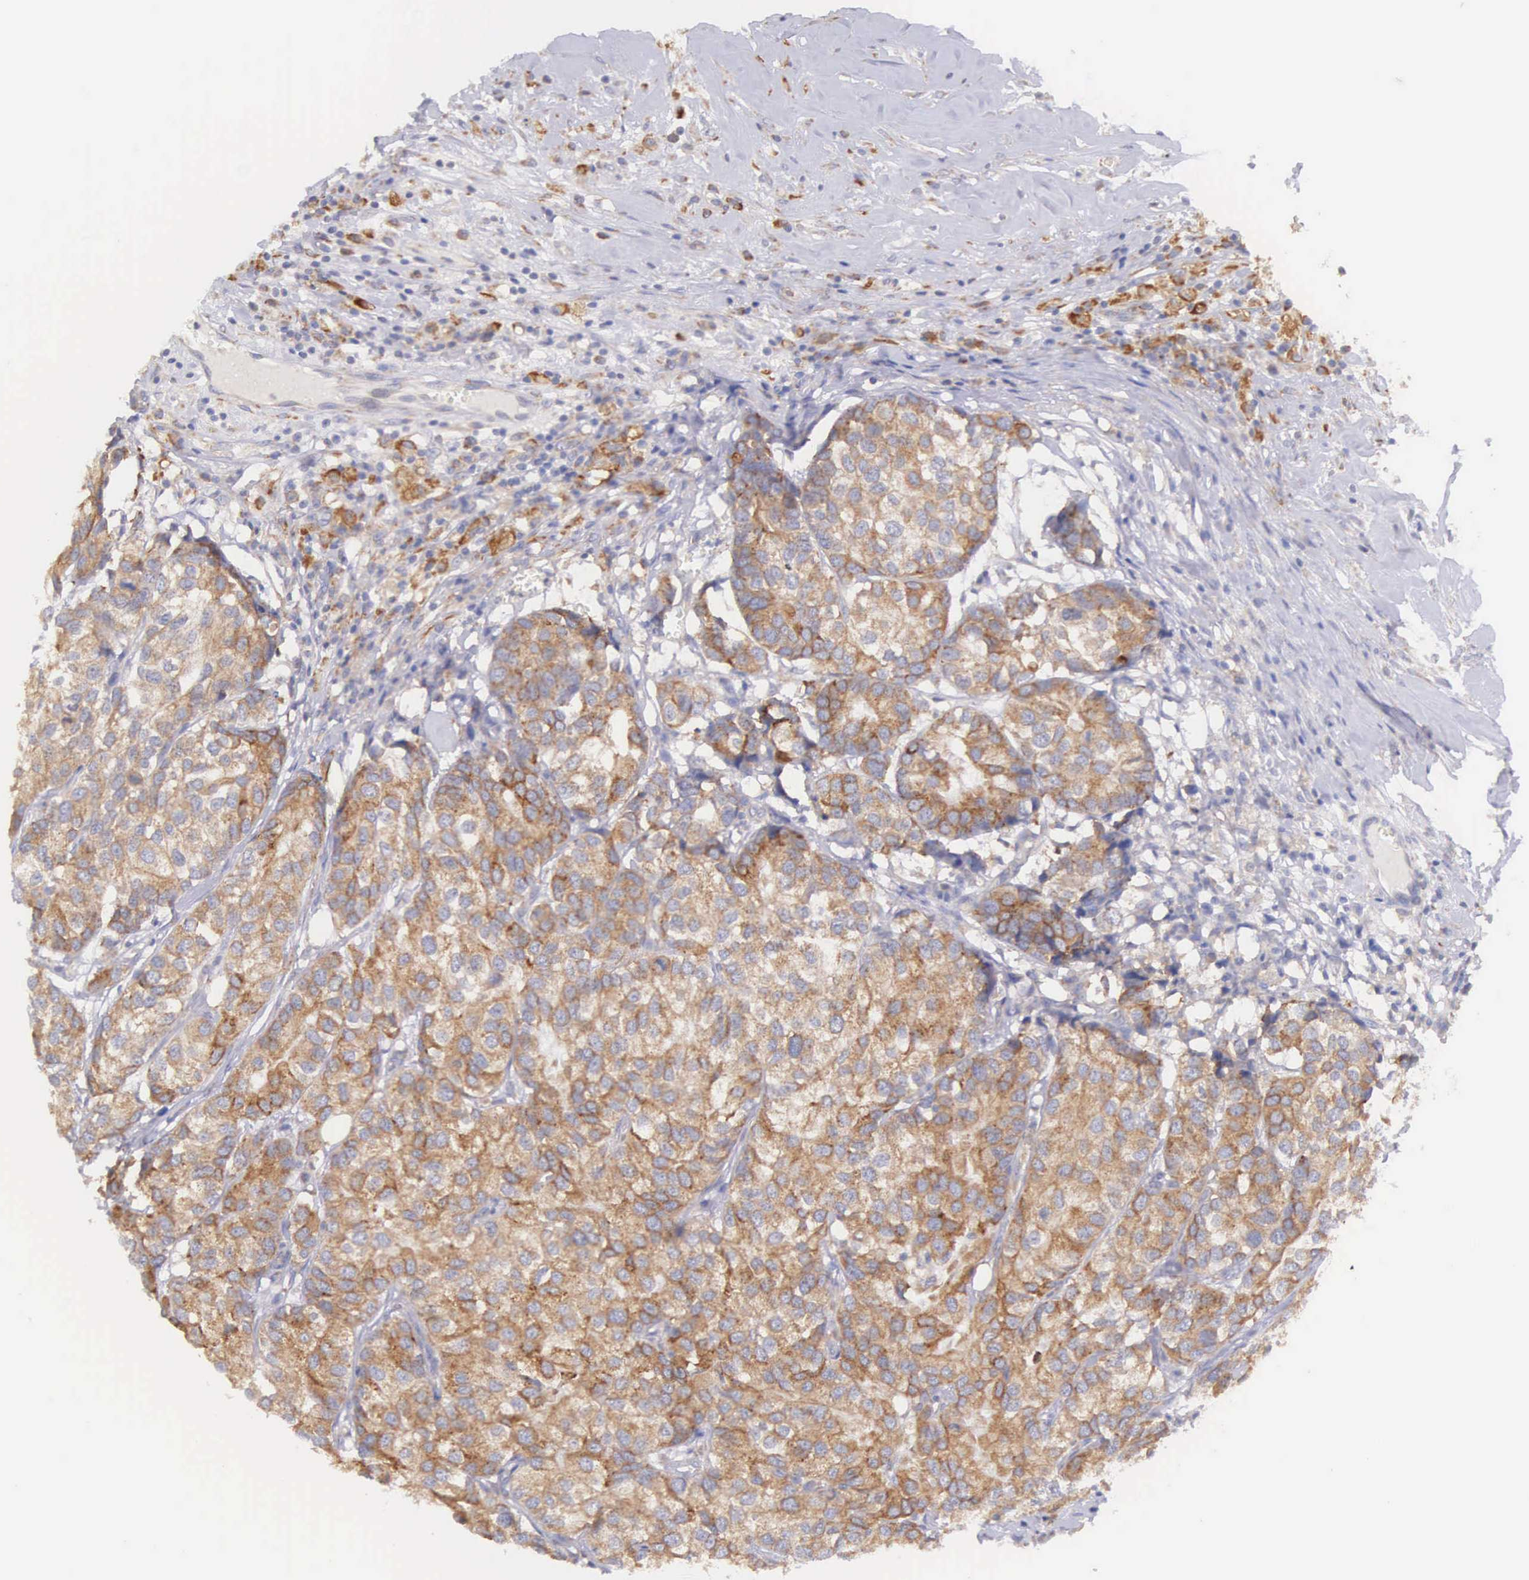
{"staining": {"intensity": "weak", "quantity": ">75%", "location": "cytoplasmic/membranous"}, "tissue": "breast cancer", "cell_type": "Tumor cells", "image_type": "cancer", "snomed": [{"axis": "morphology", "description": "Duct carcinoma"}, {"axis": "topography", "description": "Breast"}], "caption": "IHC (DAB) staining of breast cancer exhibits weak cytoplasmic/membranous protein staining in approximately >75% of tumor cells. The staining was performed using DAB, with brown indicating positive protein expression. Nuclei are stained blue with hematoxylin.", "gene": "NSDHL", "patient": {"sex": "female", "age": 68}}